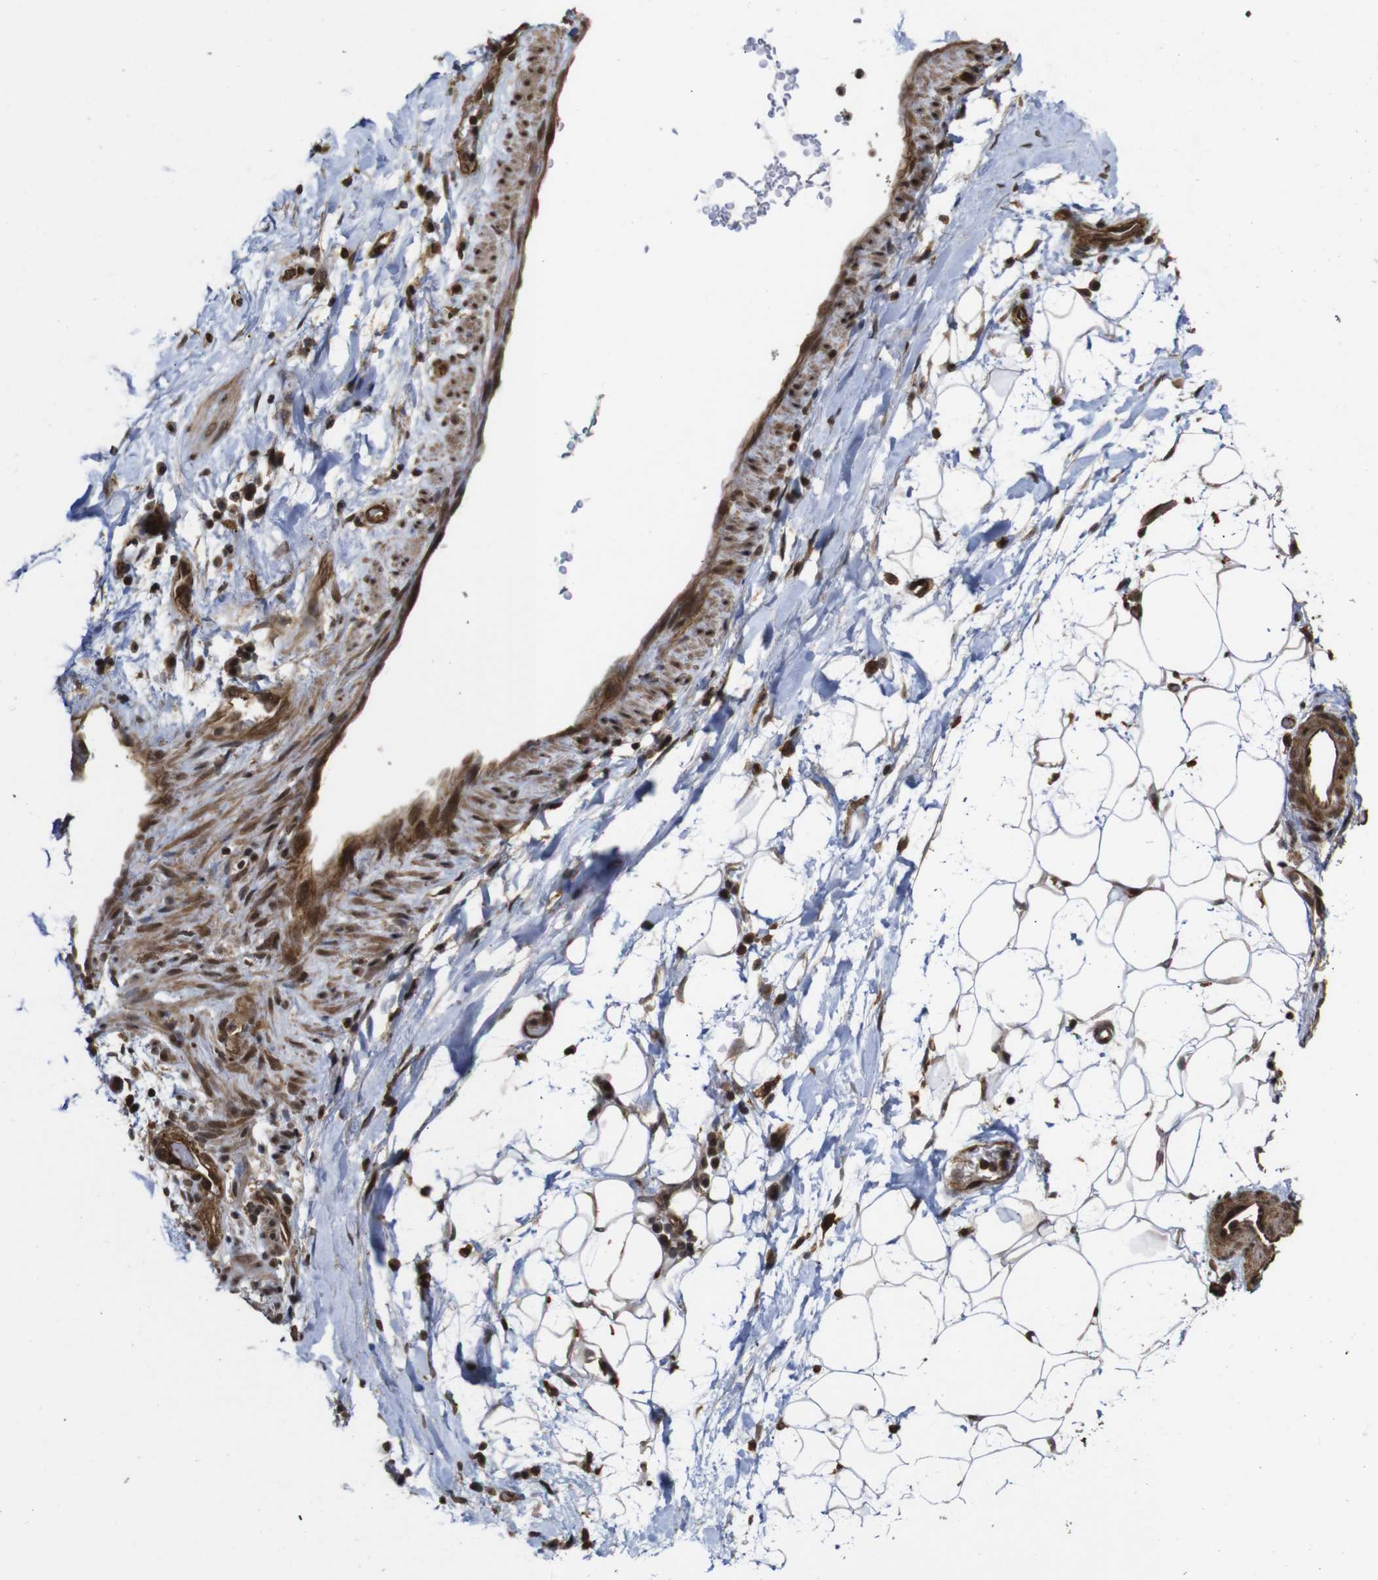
{"staining": {"intensity": "moderate", "quantity": "25%-75%", "location": "nuclear"}, "tissue": "adipose tissue", "cell_type": "Adipocytes", "image_type": "normal", "snomed": [{"axis": "morphology", "description": "Normal tissue, NOS"}, {"axis": "topography", "description": "Soft tissue"}], "caption": "A photomicrograph showing moderate nuclear expression in approximately 25%-75% of adipocytes in normal adipose tissue, as visualized by brown immunohistochemical staining.", "gene": "NANOS1", "patient": {"sex": "male", "age": 72}}